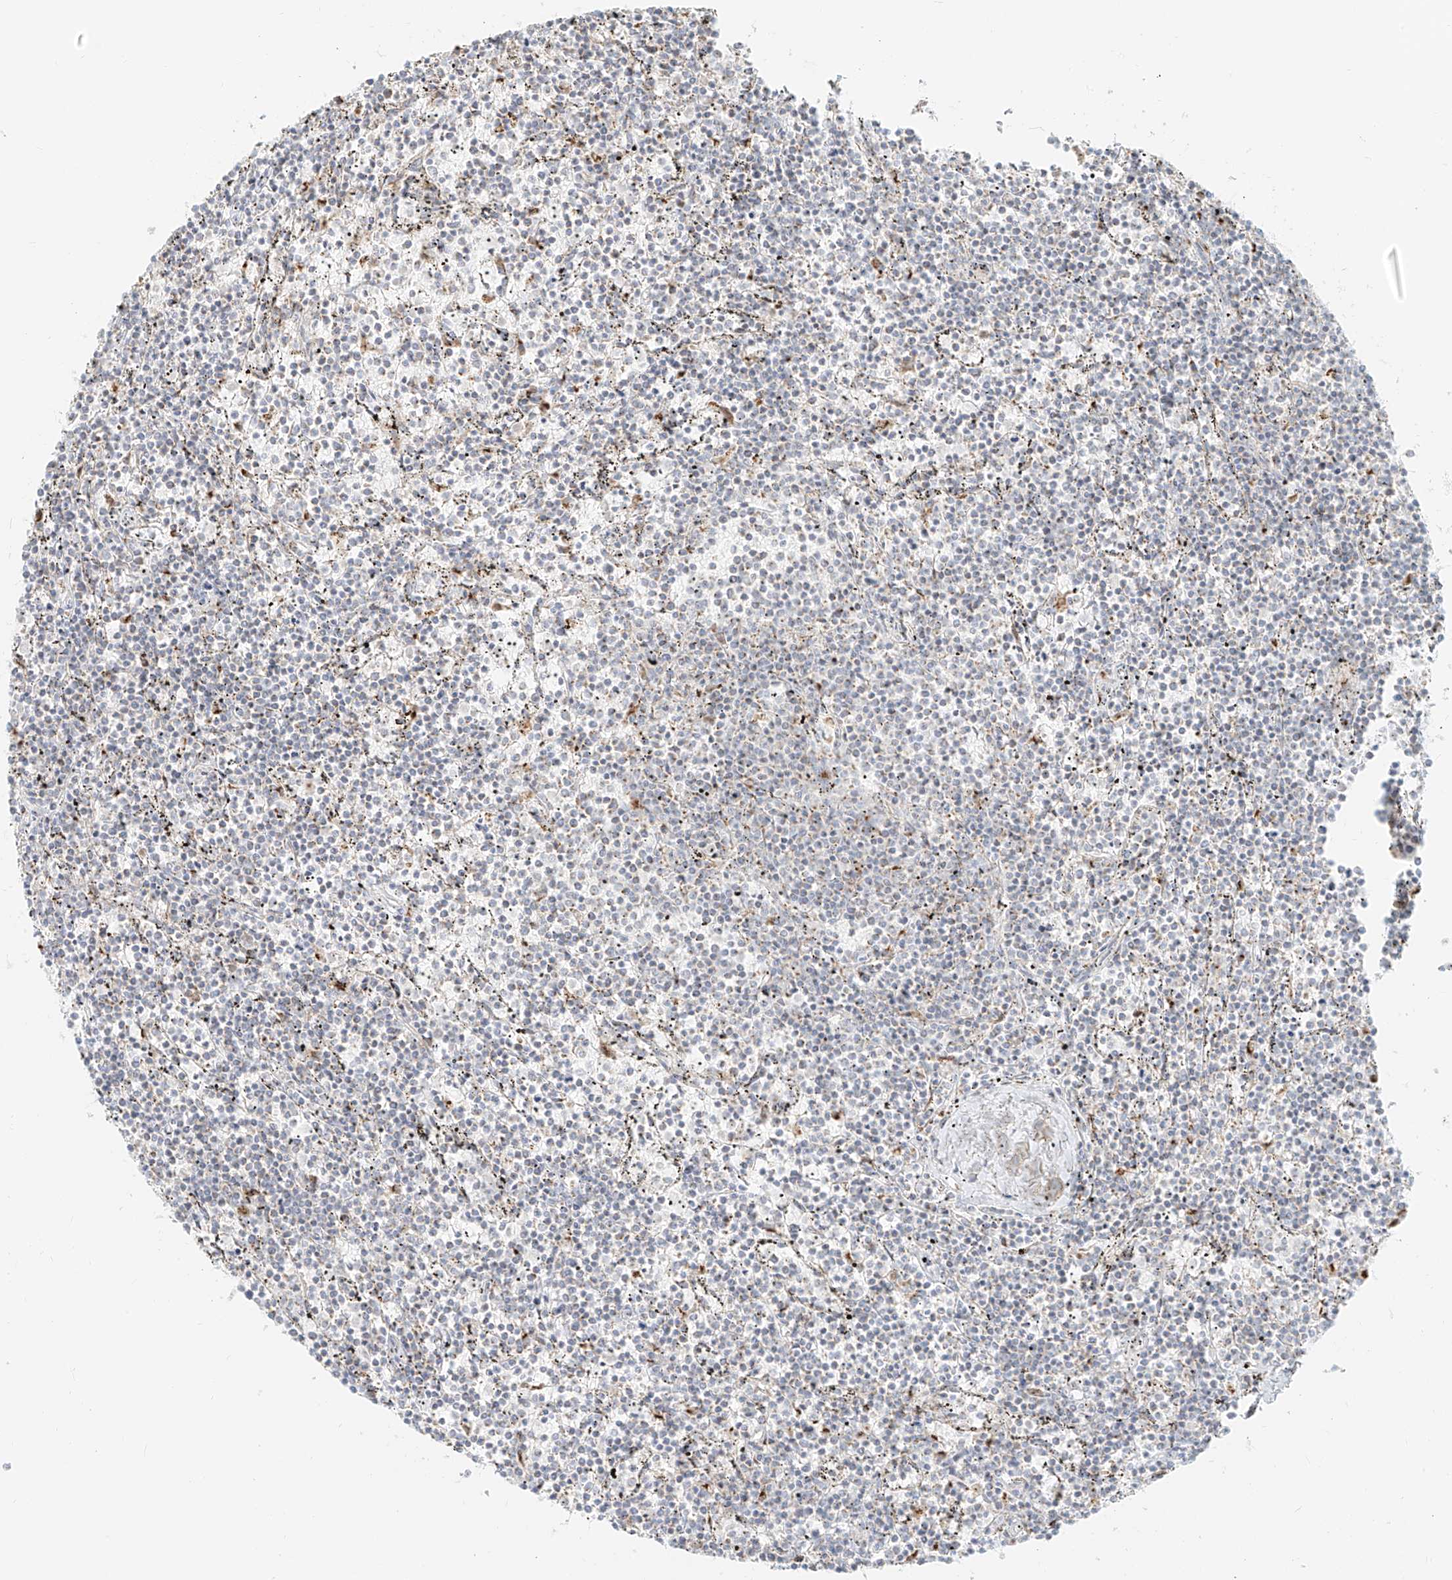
{"staining": {"intensity": "negative", "quantity": "none", "location": "none"}, "tissue": "lymphoma", "cell_type": "Tumor cells", "image_type": "cancer", "snomed": [{"axis": "morphology", "description": "Malignant lymphoma, non-Hodgkin's type, Low grade"}, {"axis": "topography", "description": "Spleen"}], "caption": "This image is of malignant lymphoma, non-Hodgkin's type (low-grade) stained with IHC to label a protein in brown with the nuclei are counter-stained blue. There is no expression in tumor cells.", "gene": "TMEM87B", "patient": {"sex": "female", "age": 50}}